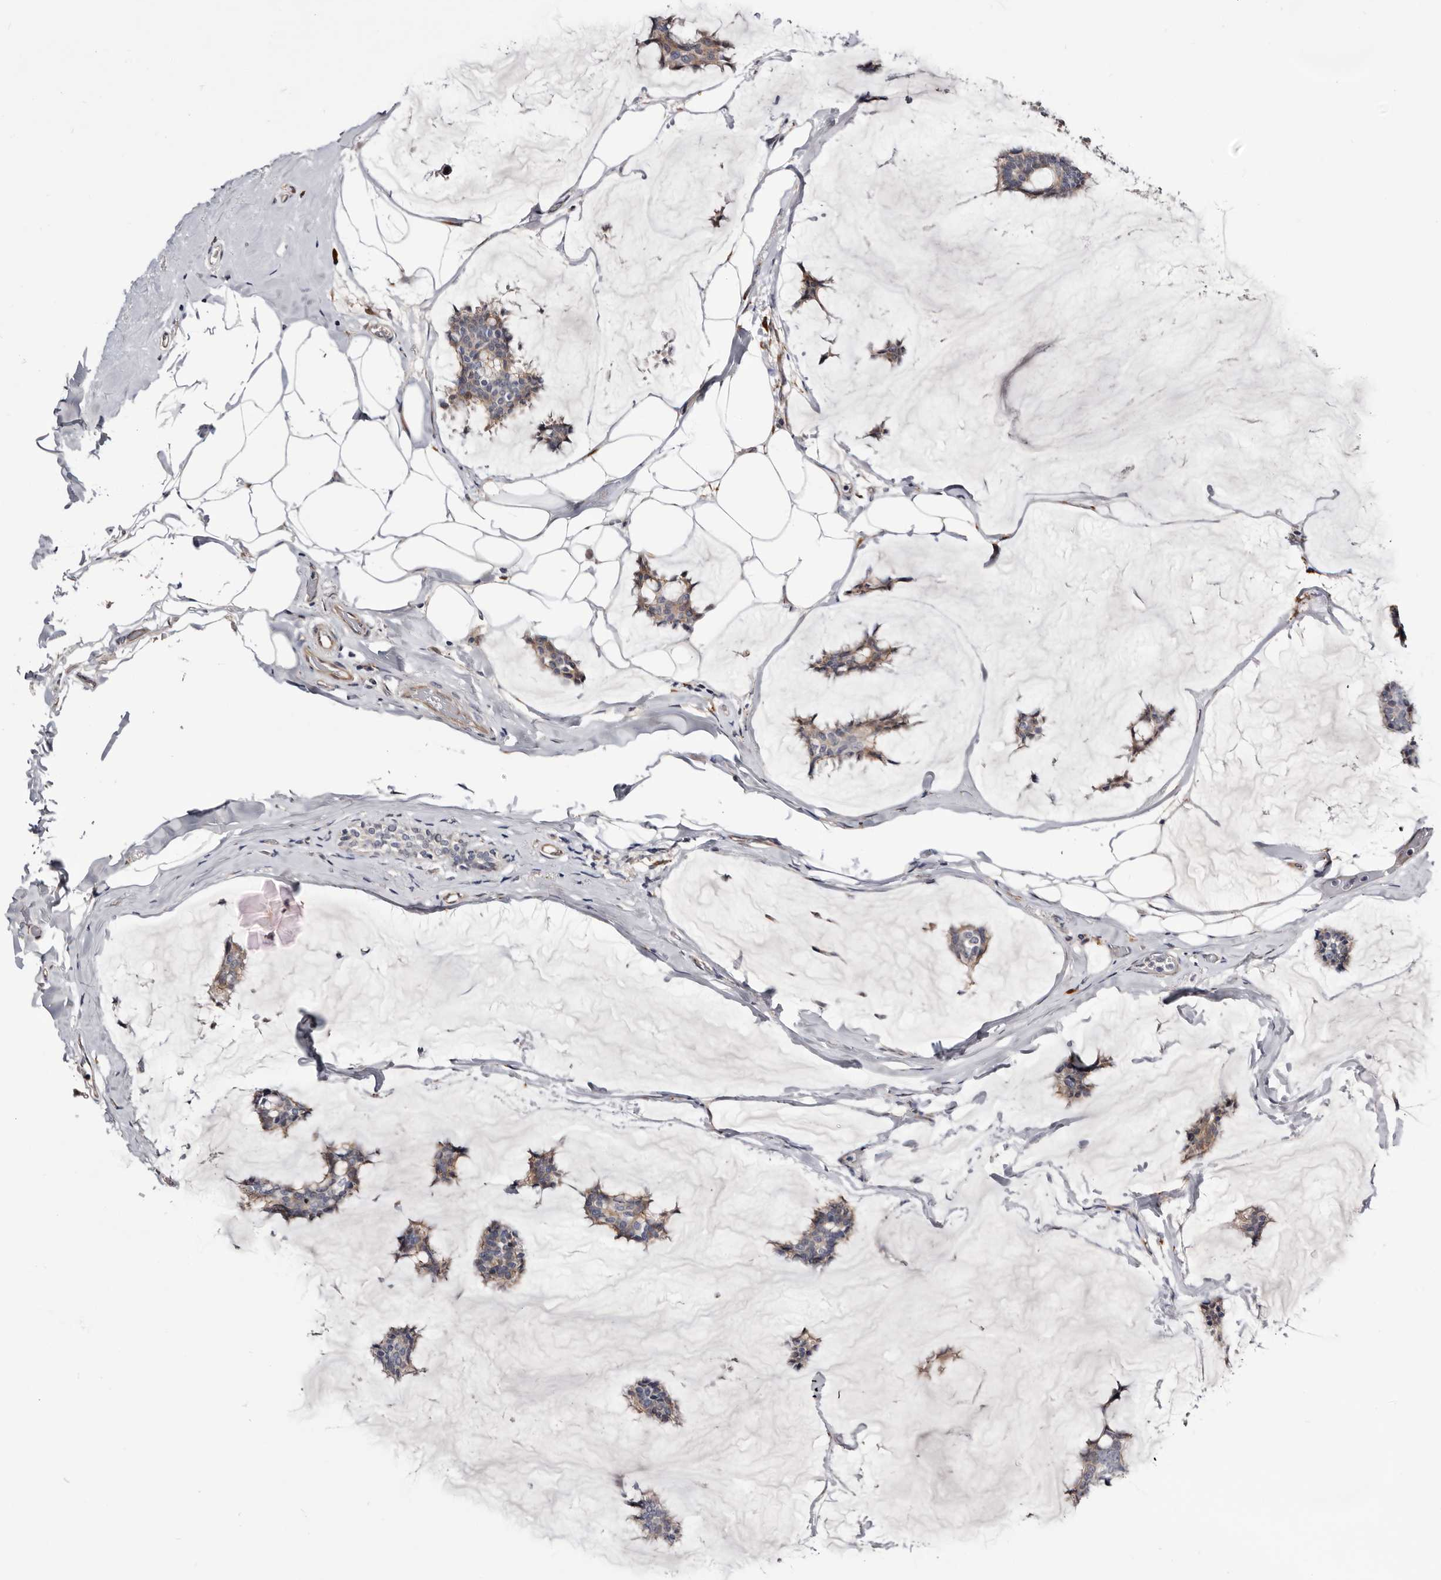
{"staining": {"intensity": "weak", "quantity": "25%-75%", "location": "cytoplasmic/membranous"}, "tissue": "breast cancer", "cell_type": "Tumor cells", "image_type": "cancer", "snomed": [{"axis": "morphology", "description": "Duct carcinoma"}, {"axis": "topography", "description": "Breast"}], "caption": "Weak cytoplasmic/membranous protein expression is identified in about 25%-75% of tumor cells in breast invasive ductal carcinoma.", "gene": "USH1C", "patient": {"sex": "female", "age": 93}}